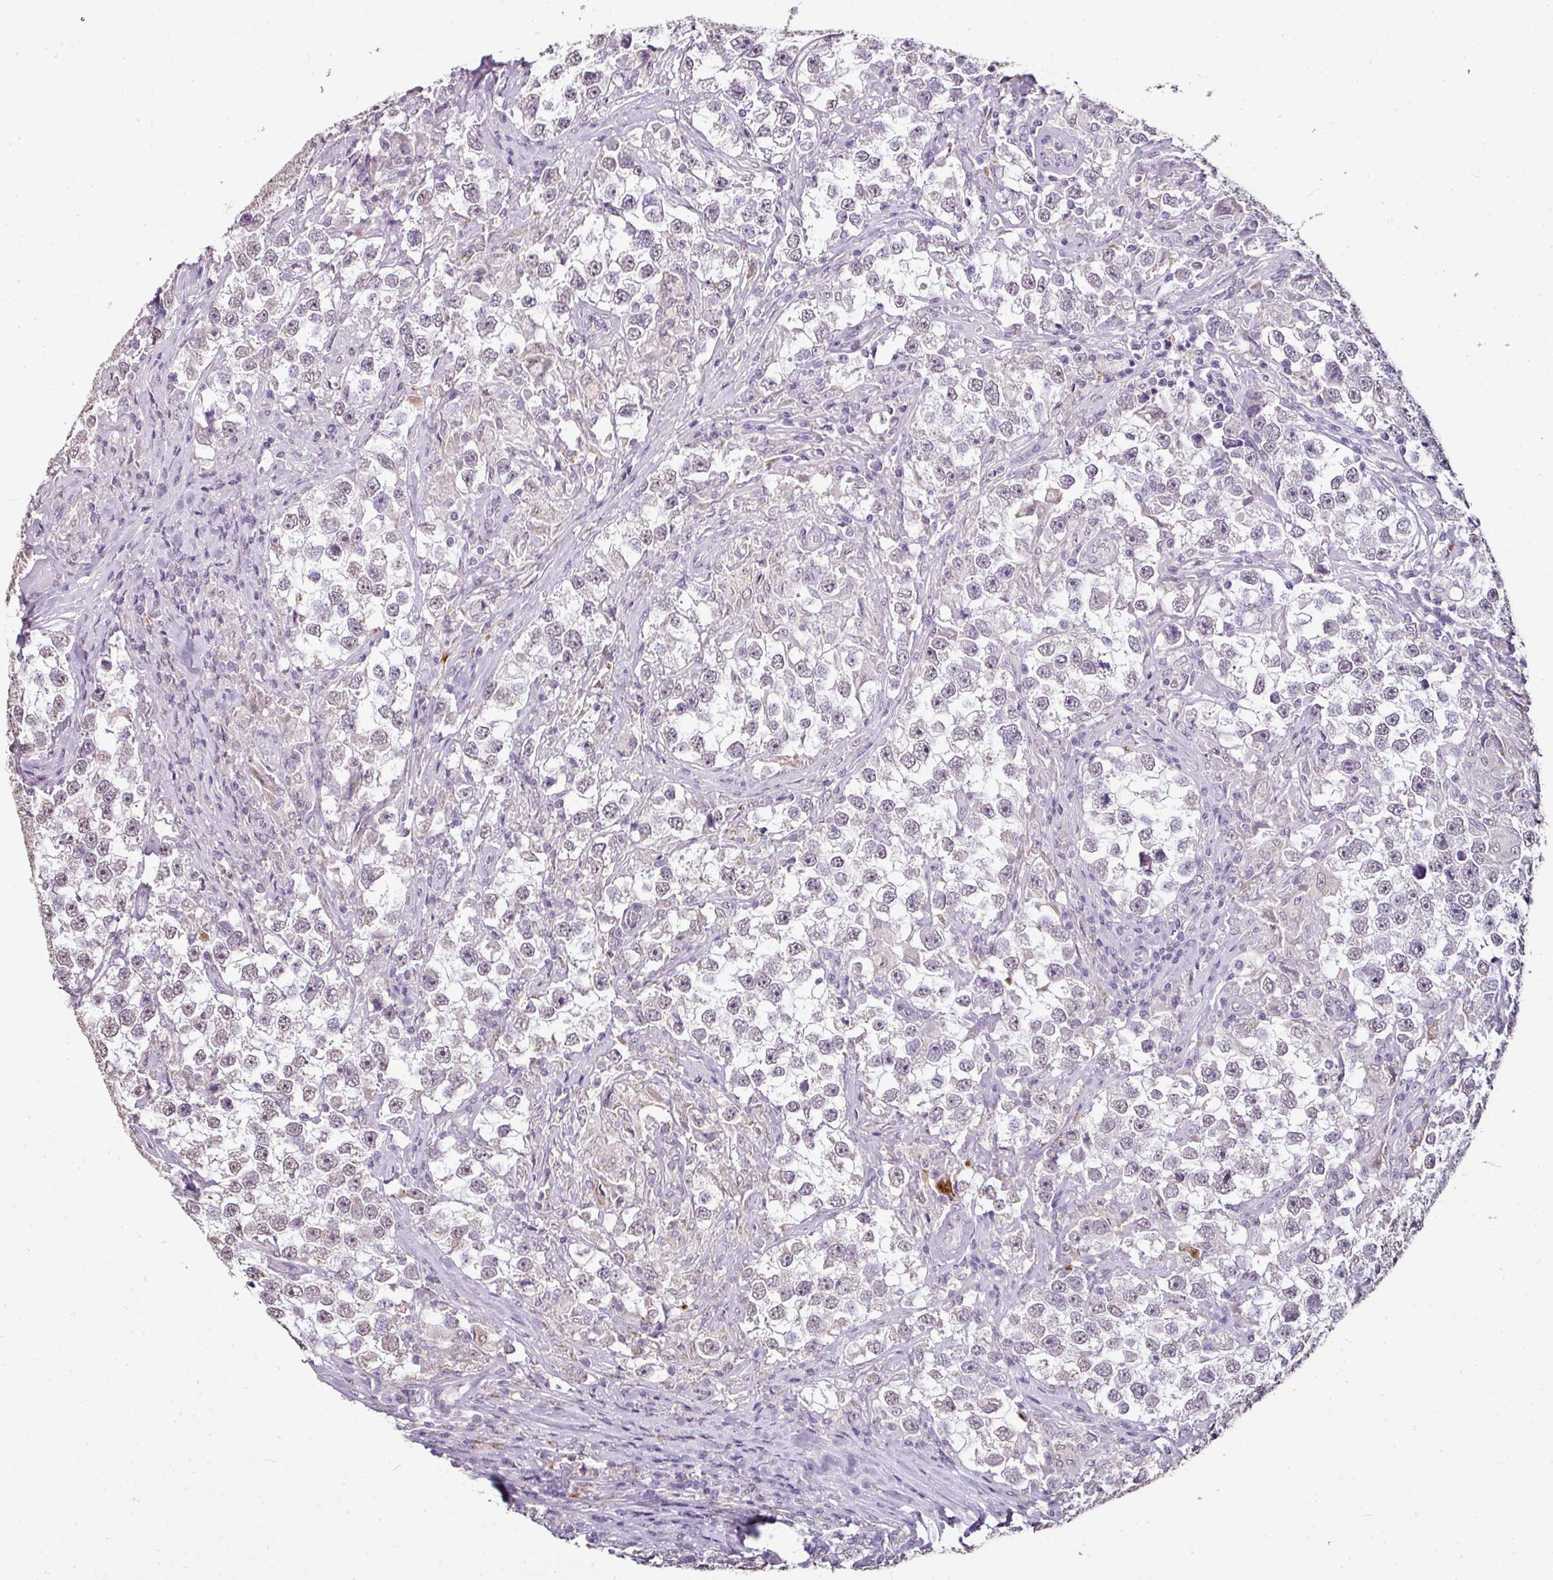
{"staining": {"intensity": "weak", "quantity": "<25%", "location": "nuclear"}, "tissue": "testis cancer", "cell_type": "Tumor cells", "image_type": "cancer", "snomed": [{"axis": "morphology", "description": "Seminoma, NOS"}, {"axis": "topography", "description": "Testis"}], "caption": "Tumor cells show no significant protein expression in testis cancer (seminoma).", "gene": "JPH2", "patient": {"sex": "male", "age": 46}}